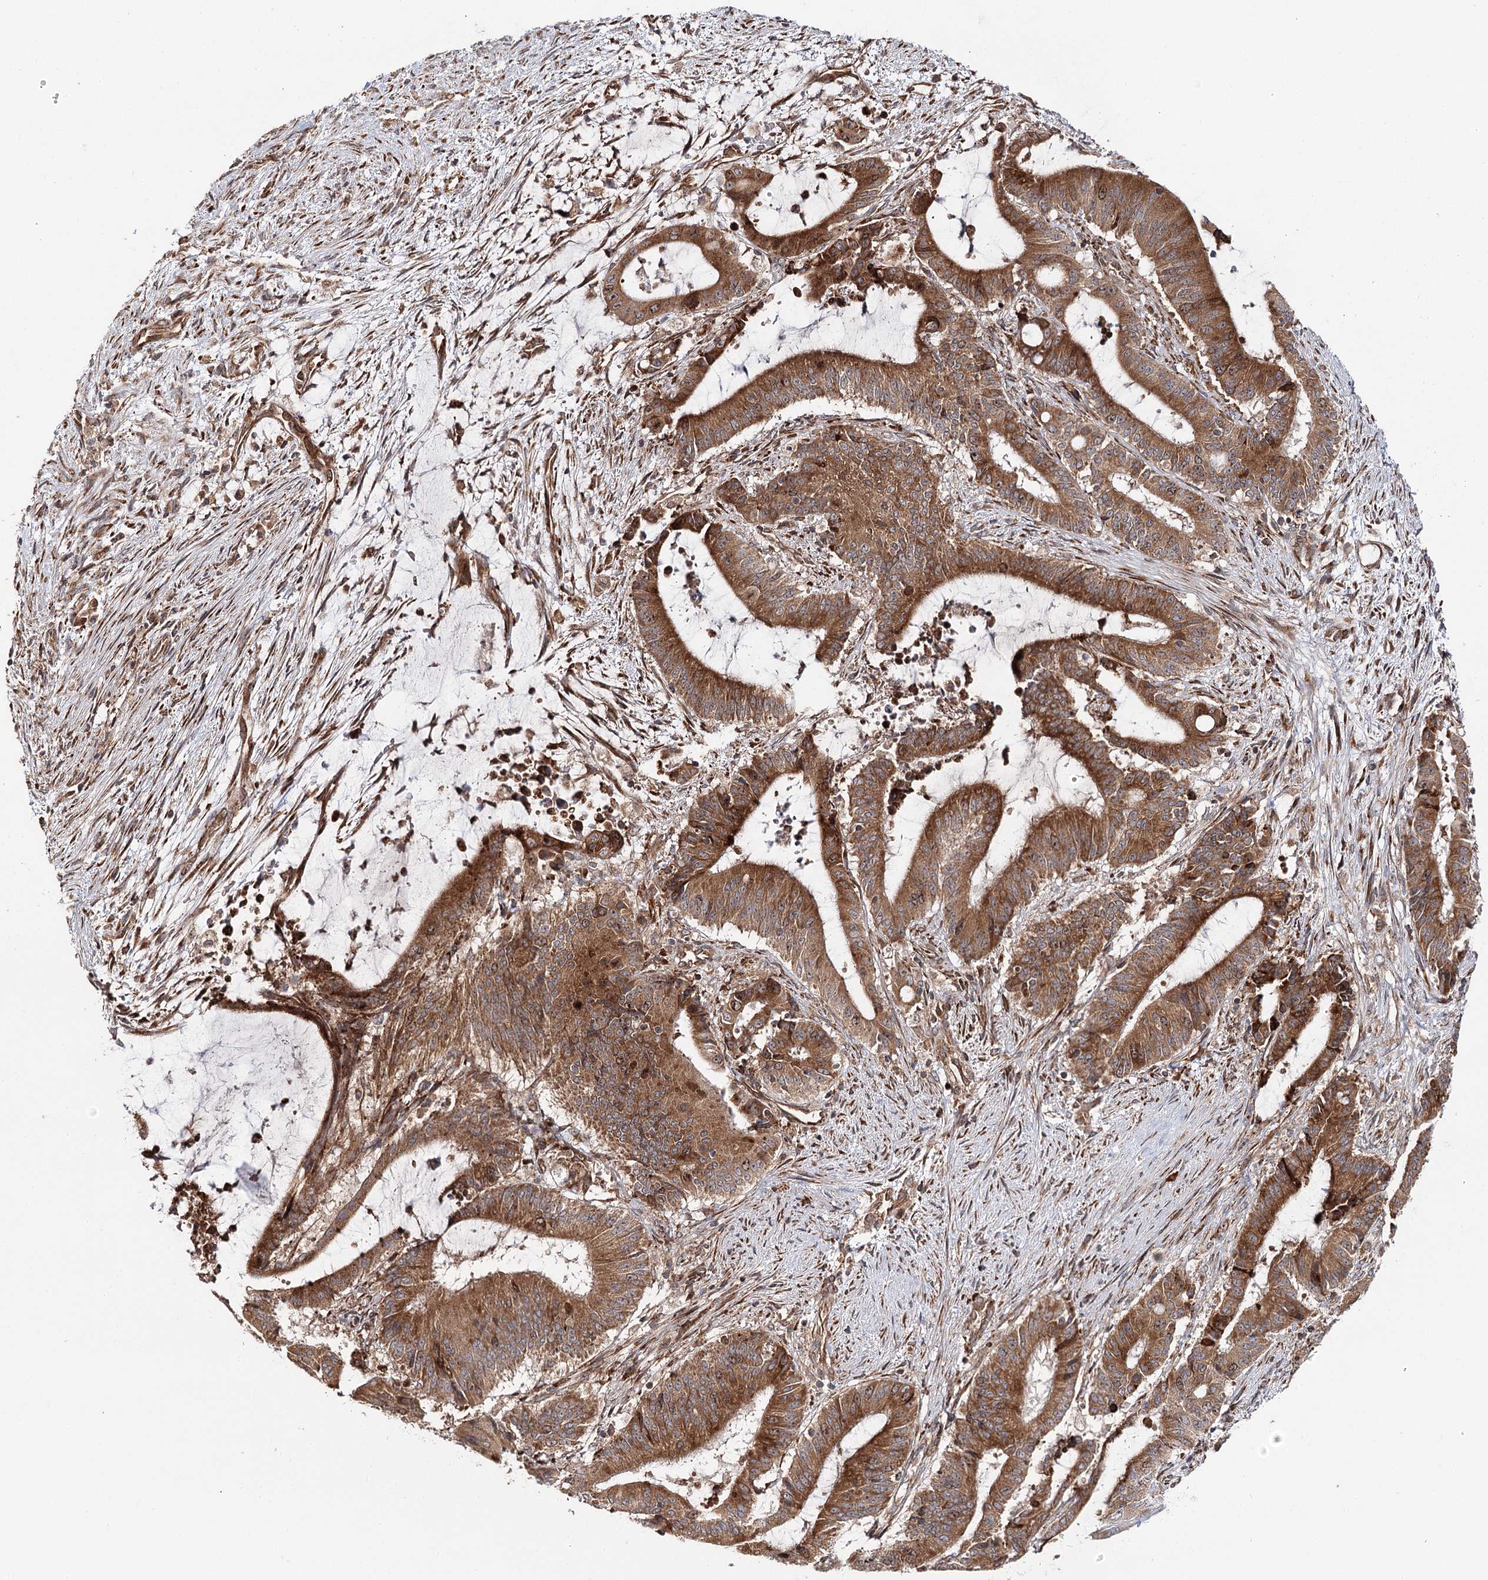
{"staining": {"intensity": "moderate", "quantity": ">75%", "location": "cytoplasmic/membranous,nuclear"}, "tissue": "liver cancer", "cell_type": "Tumor cells", "image_type": "cancer", "snomed": [{"axis": "morphology", "description": "Normal tissue, NOS"}, {"axis": "morphology", "description": "Cholangiocarcinoma"}, {"axis": "topography", "description": "Liver"}, {"axis": "topography", "description": "Peripheral nerve tissue"}], "caption": "There is medium levels of moderate cytoplasmic/membranous and nuclear staining in tumor cells of liver cholangiocarcinoma, as demonstrated by immunohistochemical staining (brown color).", "gene": "MKNK1", "patient": {"sex": "female", "age": 73}}